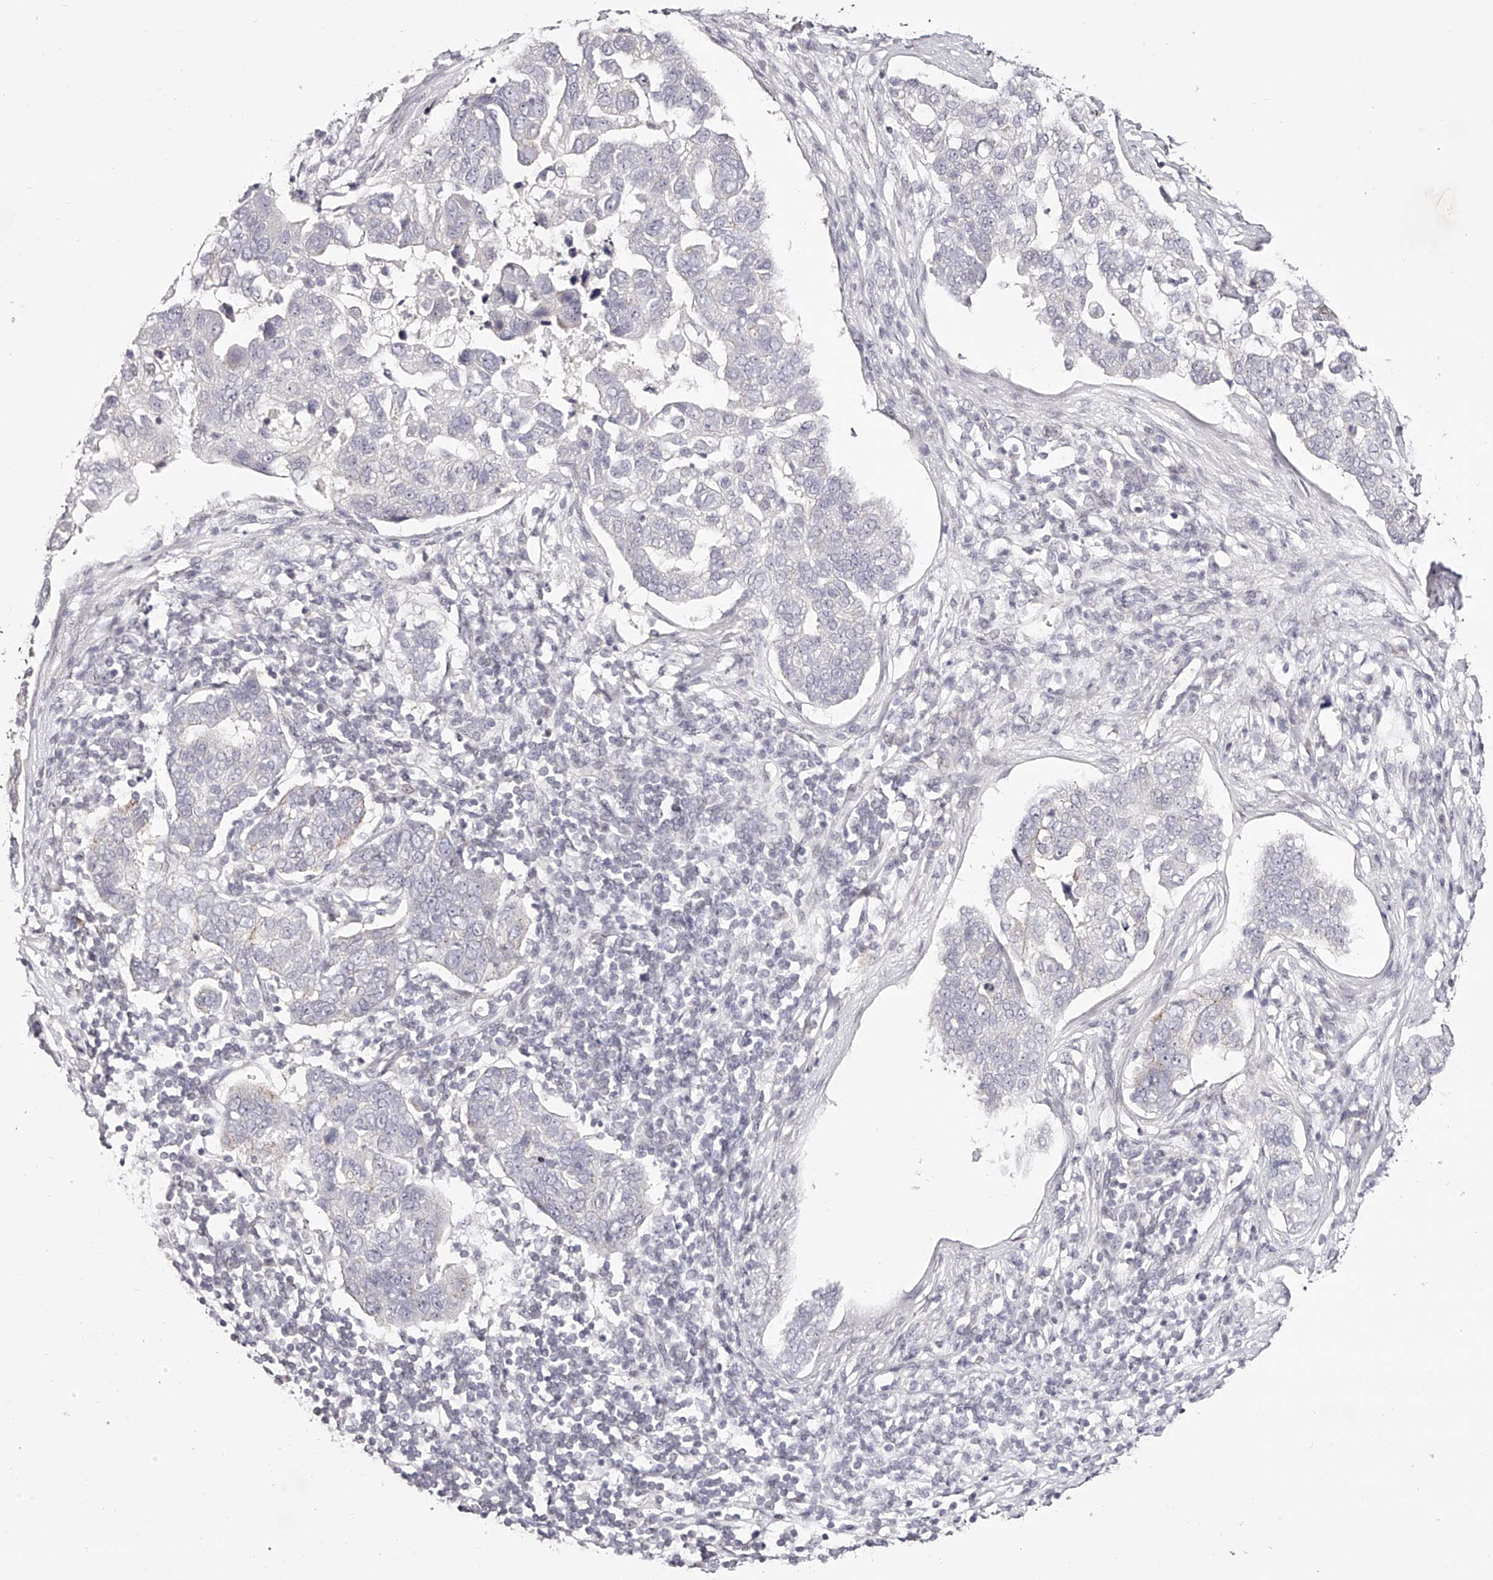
{"staining": {"intensity": "negative", "quantity": "none", "location": "none"}, "tissue": "pancreatic cancer", "cell_type": "Tumor cells", "image_type": "cancer", "snomed": [{"axis": "morphology", "description": "Adenocarcinoma, NOS"}, {"axis": "topography", "description": "Pancreas"}], "caption": "DAB immunohistochemical staining of human adenocarcinoma (pancreatic) exhibits no significant staining in tumor cells.", "gene": "USF3", "patient": {"sex": "female", "age": 61}}